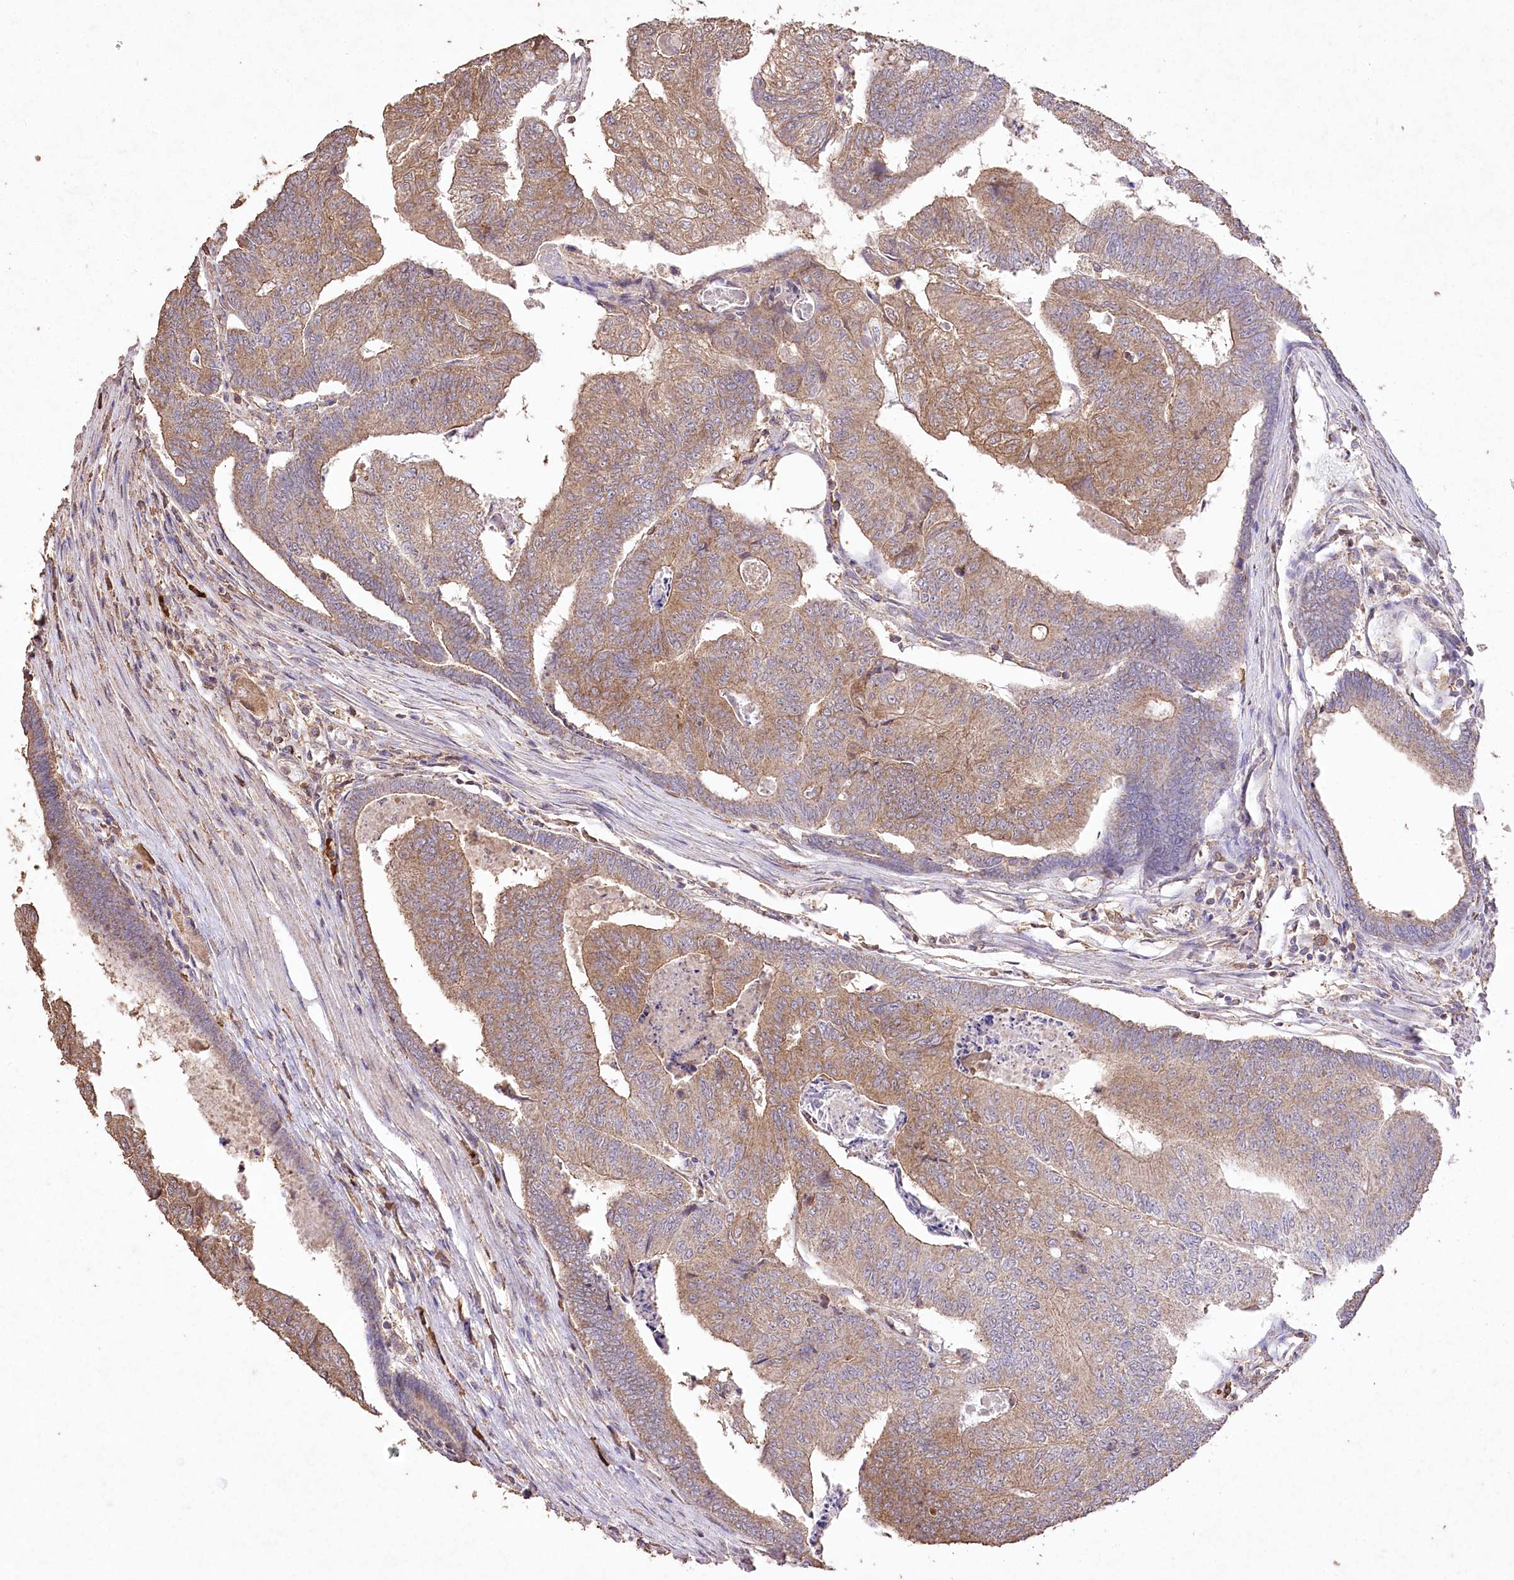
{"staining": {"intensity": "moderate", "quantity": ">75%", "location": "cytoplasmic/membranous"}, "tissue": "colorectal cancer", "cell_type": "Tumor cells", "image_type": "cancer", "snomed": [{"axis": "morphology", "description": "Adenocarcinoma, NOS"}, {"axis": "topography", "description": "Colon"}], "caption": "A brown stain shows moderate cytoplasmic/membranous staining of a protein in colorectal adenocarcinoma tumor cells. The staining was performed using DAB (3,3'-diaminobenzidine), with brown indicating positive protein expression. Nuclei are stained blue with hematoxylin.", "gene": "IREB2", "patient": {"sex": "female", "age": 67}}